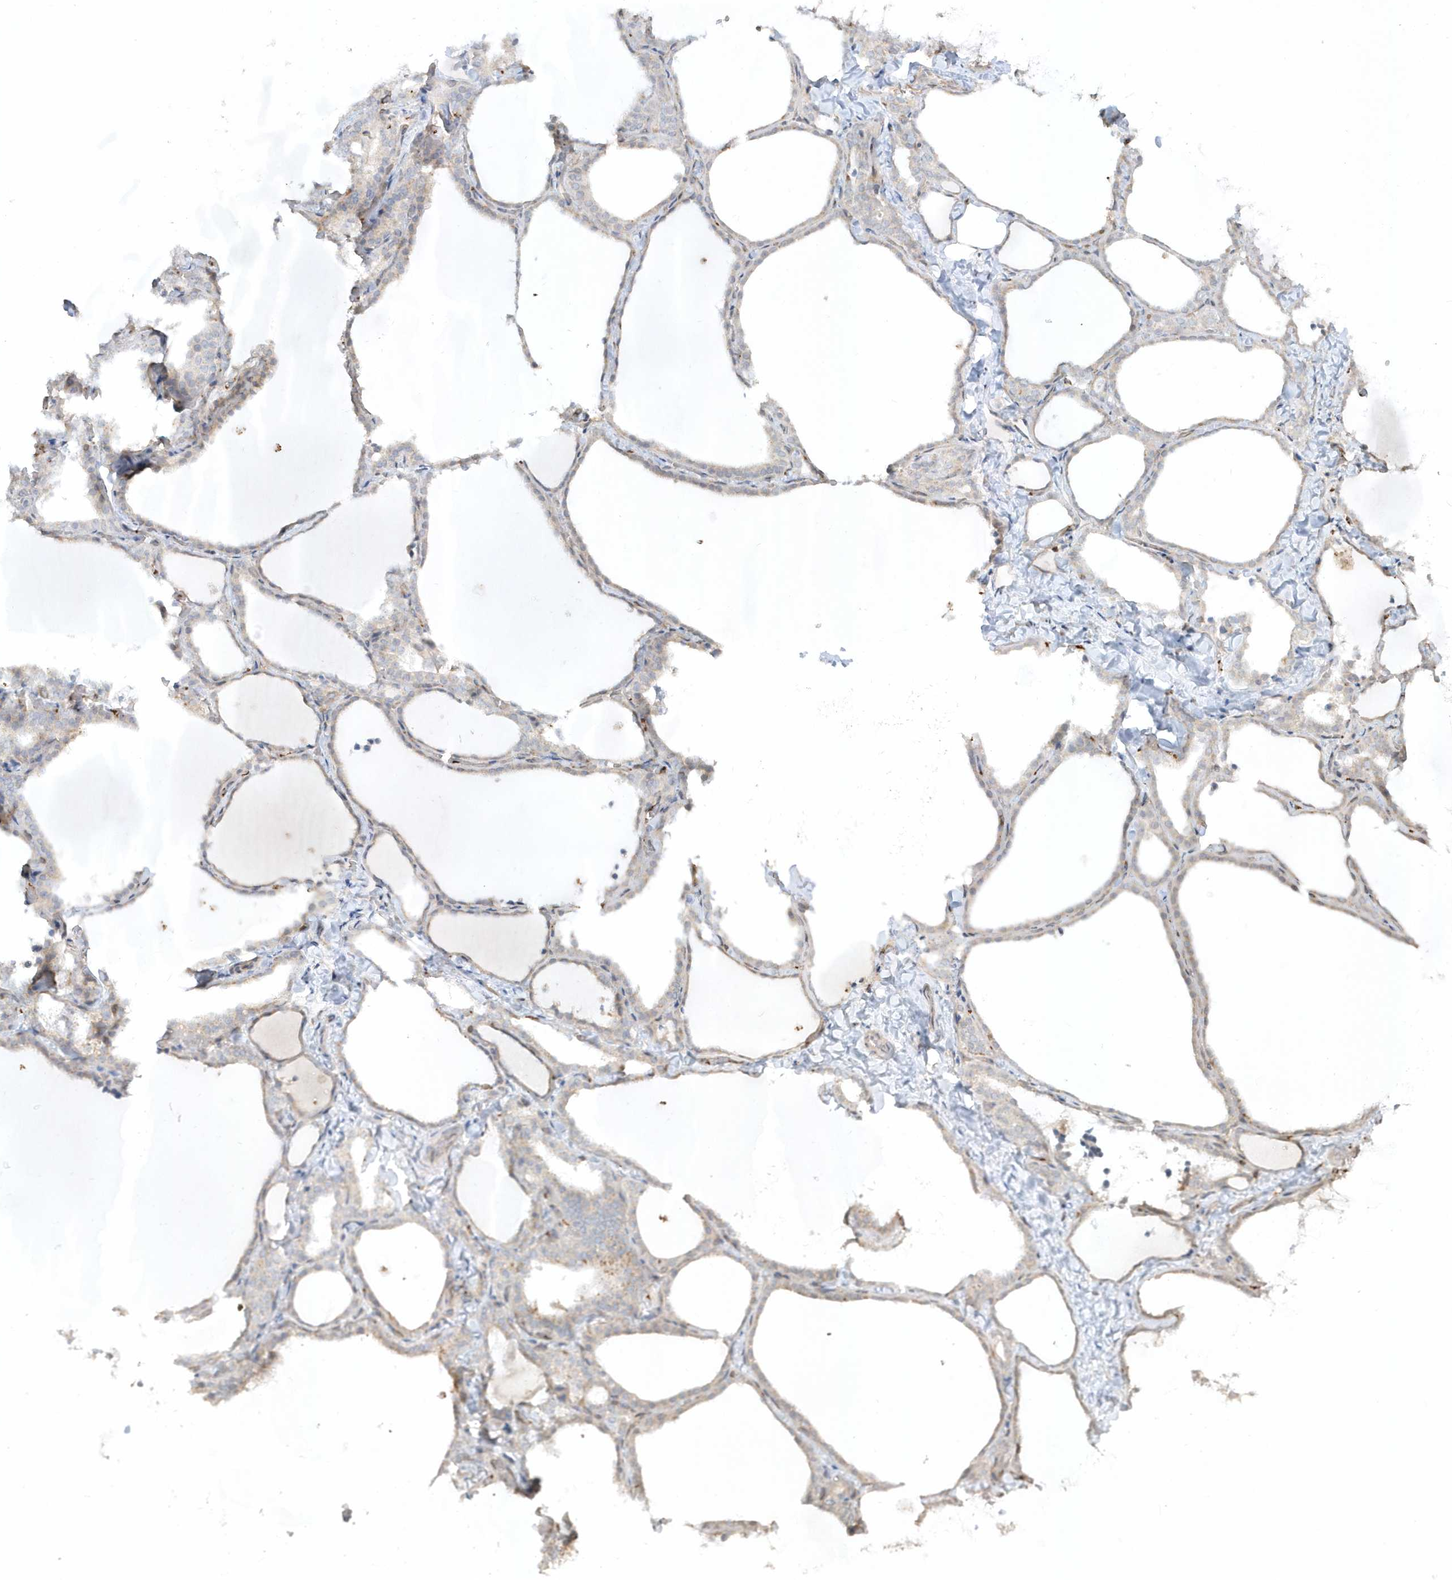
{"staining": {"intensity": "negative", "quantity": "none", "location": "none"}, "tissue": "thyroid gland", "cell_type": "Glandular cells", "image_type": "normal", "snomed": [{"axis": "morphology", "description": "Normal tissue, NOS"}, {"axis": "topography", "description": "Thyroid gland"}], "caption": "Glandular cells show no significant positivity in normal thyroid gland. (DAB IHC visualized using brightfield microscopy, high magnification).", "gene": "BSN", "patient": {"sex": "female", "age": 22}}